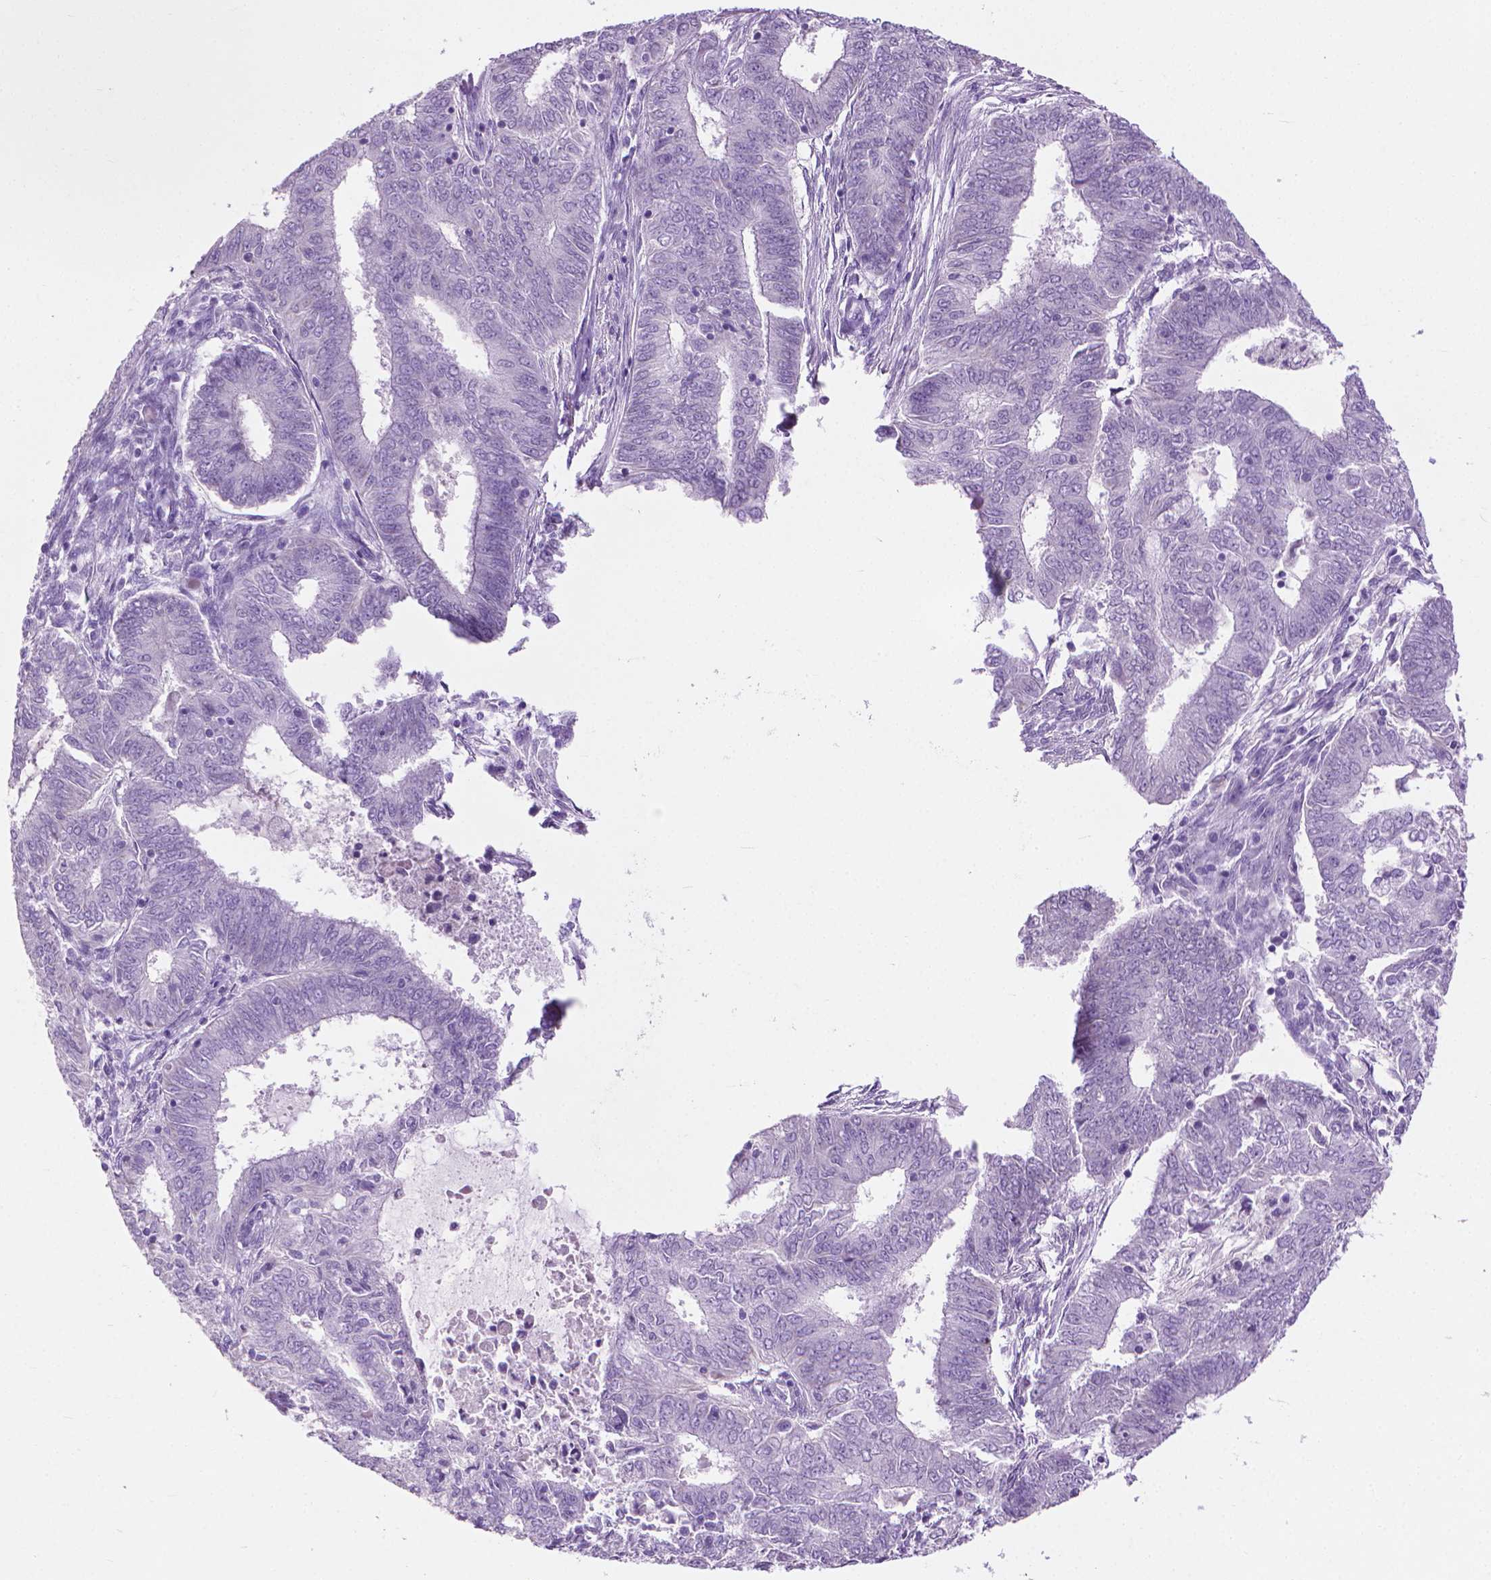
{"staining": {"intensity": "negative", "quantity": "none", "location": "none"}, "tissue": "endometrial cancer", "cell_type": "Tumor cells", "image_type": "cancer", "snomed": [{"axis": "morphology", "description": "Adenocarcinoma, NOS"}, {"axis": "topography", "description": "Endometrium"}], "caption": "IHC micrograph of human endometrial cancer stained for a protein (brown), which demonstrates no expression in tumor cells.", "gene": "KRT73", "patient": {"sex": "female", "age": 62}}